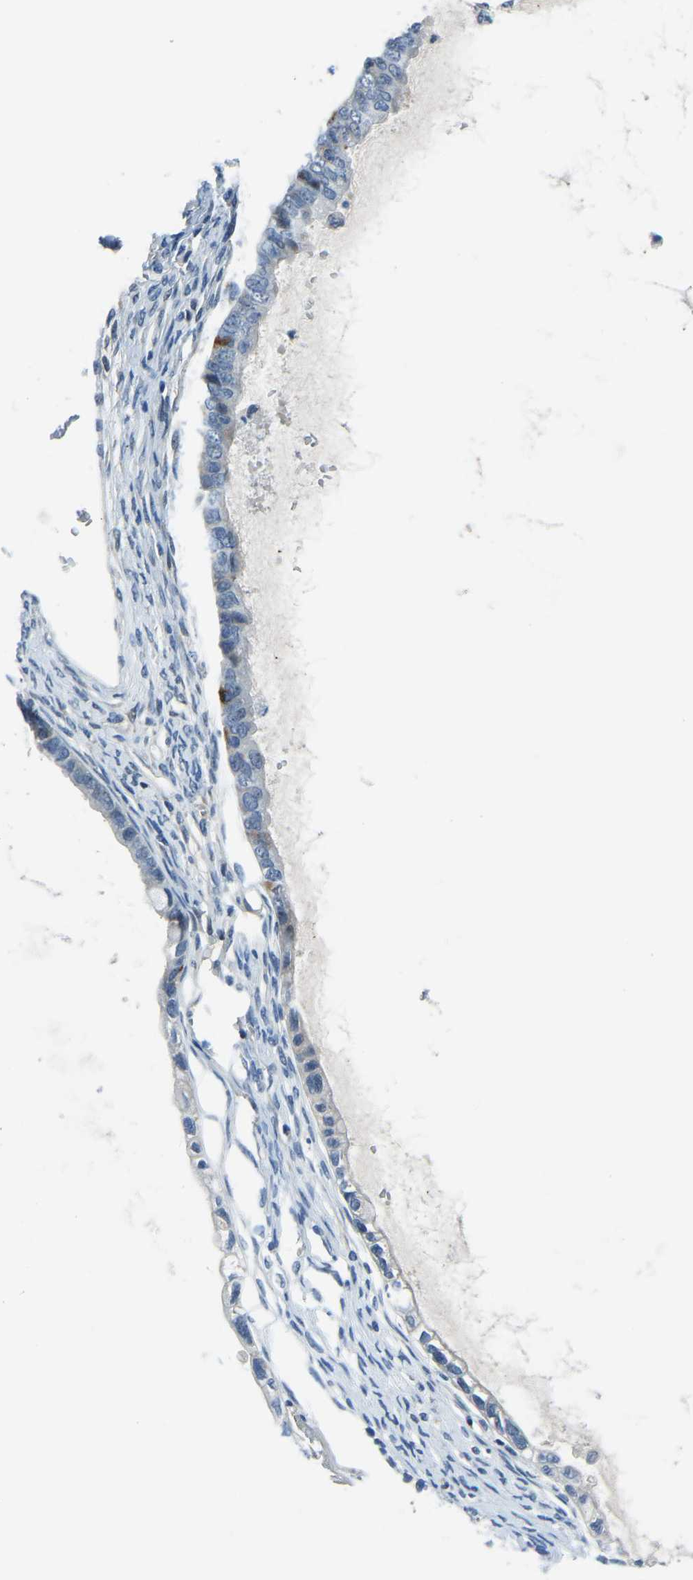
{"staining": {"intensity": "strong", "quantity": "<25%", "location": "cytoplasmic/membranous"}, "tissue": "ovarian cancer", "cell_type": "Tumor cells", "image_type": "cancer", "snomed": [{"axis": "morphology", "description": "Cystadenocarcinoma, mucinous, NOS"}, {"axis": "topography", "description": "Ovary"}], "caption": "Immunohistochemistry photomicrograph of human mucinous cystadenocarcinoma (ovarian) stained for a protein (brown), which exhibits medium levels of strong cytoplasmic/membranous positivity in about <25% of tumor cells.", "gene": "RRP1", "patient": {"sex": "female", "age": 80}}